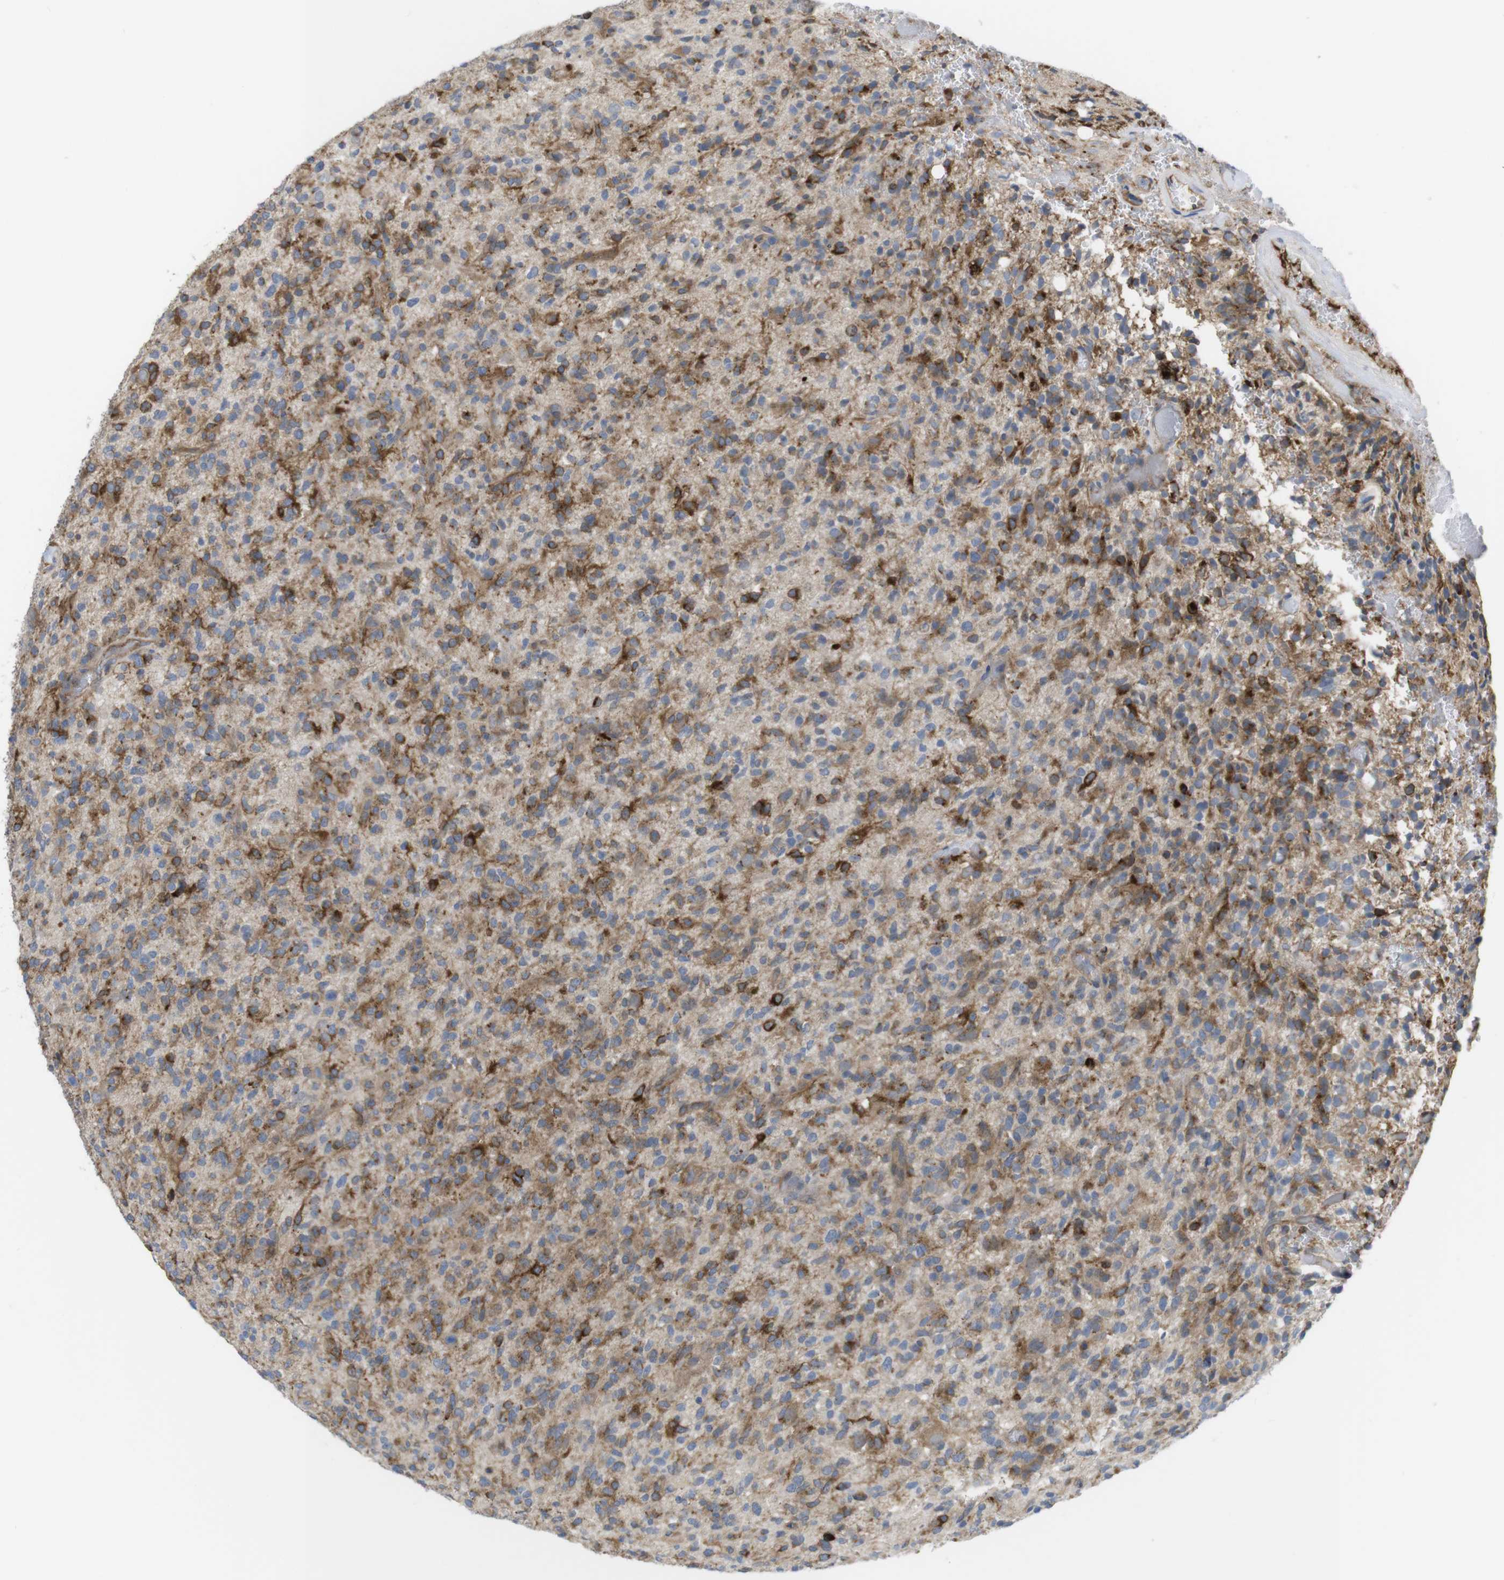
{"staining": {"intensity": "moderate", "quantity": "25%-75%", "location": "cytoplasmic/membranous"}, "tissue": "glioma", "cell_type": "Tumor cells", "image_type": "cancer", "snomed": [{"axis": "morphology", "description": "Glioma, malignant, High grade"}, {"axis": "topography", "description": "Brain"}], "caption": "The image displays immunohistochemical staining of glioma. There is moderate cytoplasmic/membranous staining is appreciated in approximately 25%-75% of tumor cells.", "gene": "CCR6", "patient": {"sex": "male", "age": 71}}